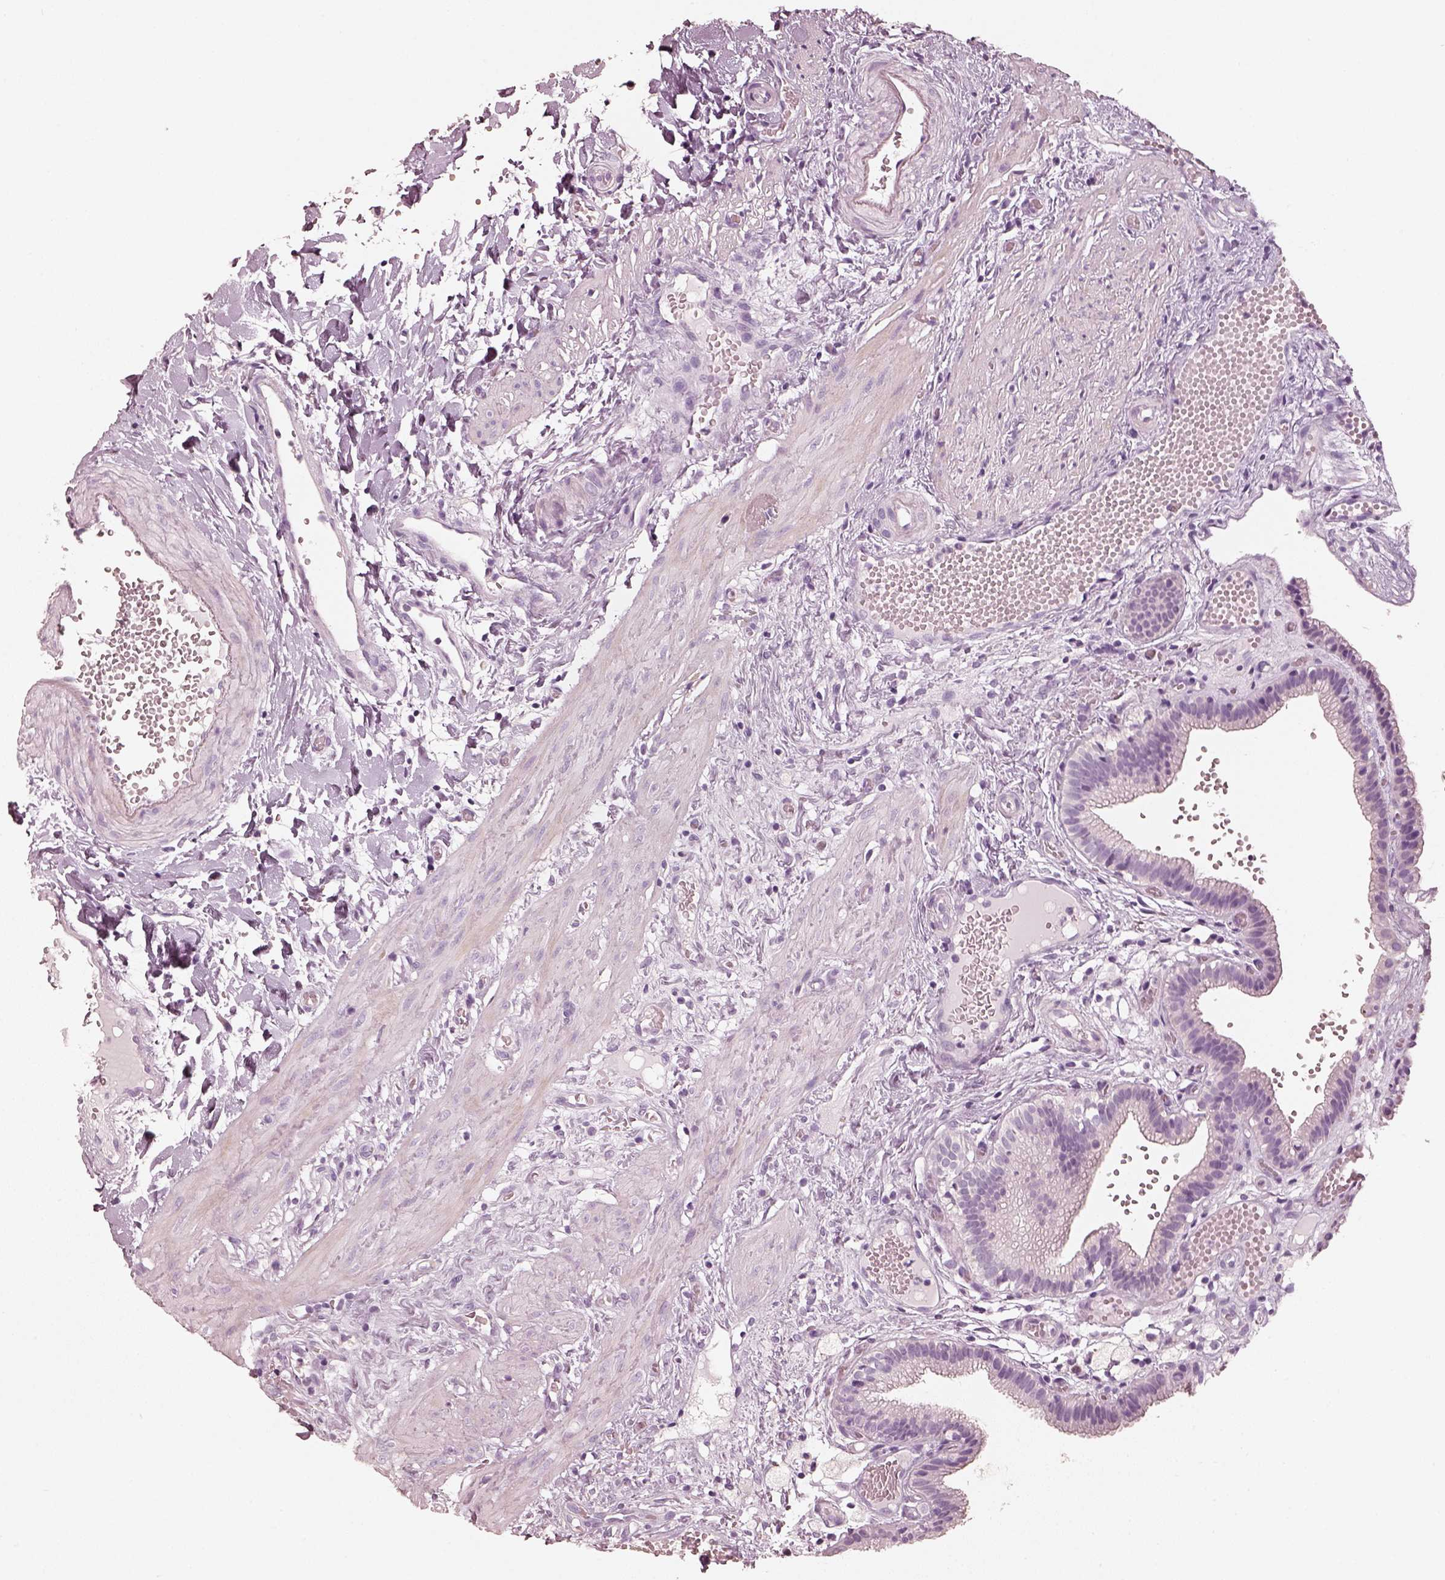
{"staining": {"intensity": "negative", "quantity": "none", "location": "none"}, "tissue": "gallbladder", "cell_type": "Glandular cells", "image_type": "normal", "snomed": [{"axis": "morphology", "description": "Normal tissue, NOS"}, {"axis": "topography", "description": "Gallbladder"}], "caption": "Immunohistochemistry of benign human gallbladder demonstrates no staining in glandular cells. (Immunohistochemistry (ihc), brightfield microscopy, high magnification).", "gene": "R3HDML", "patient": {"sex": "female", "age": 24}}